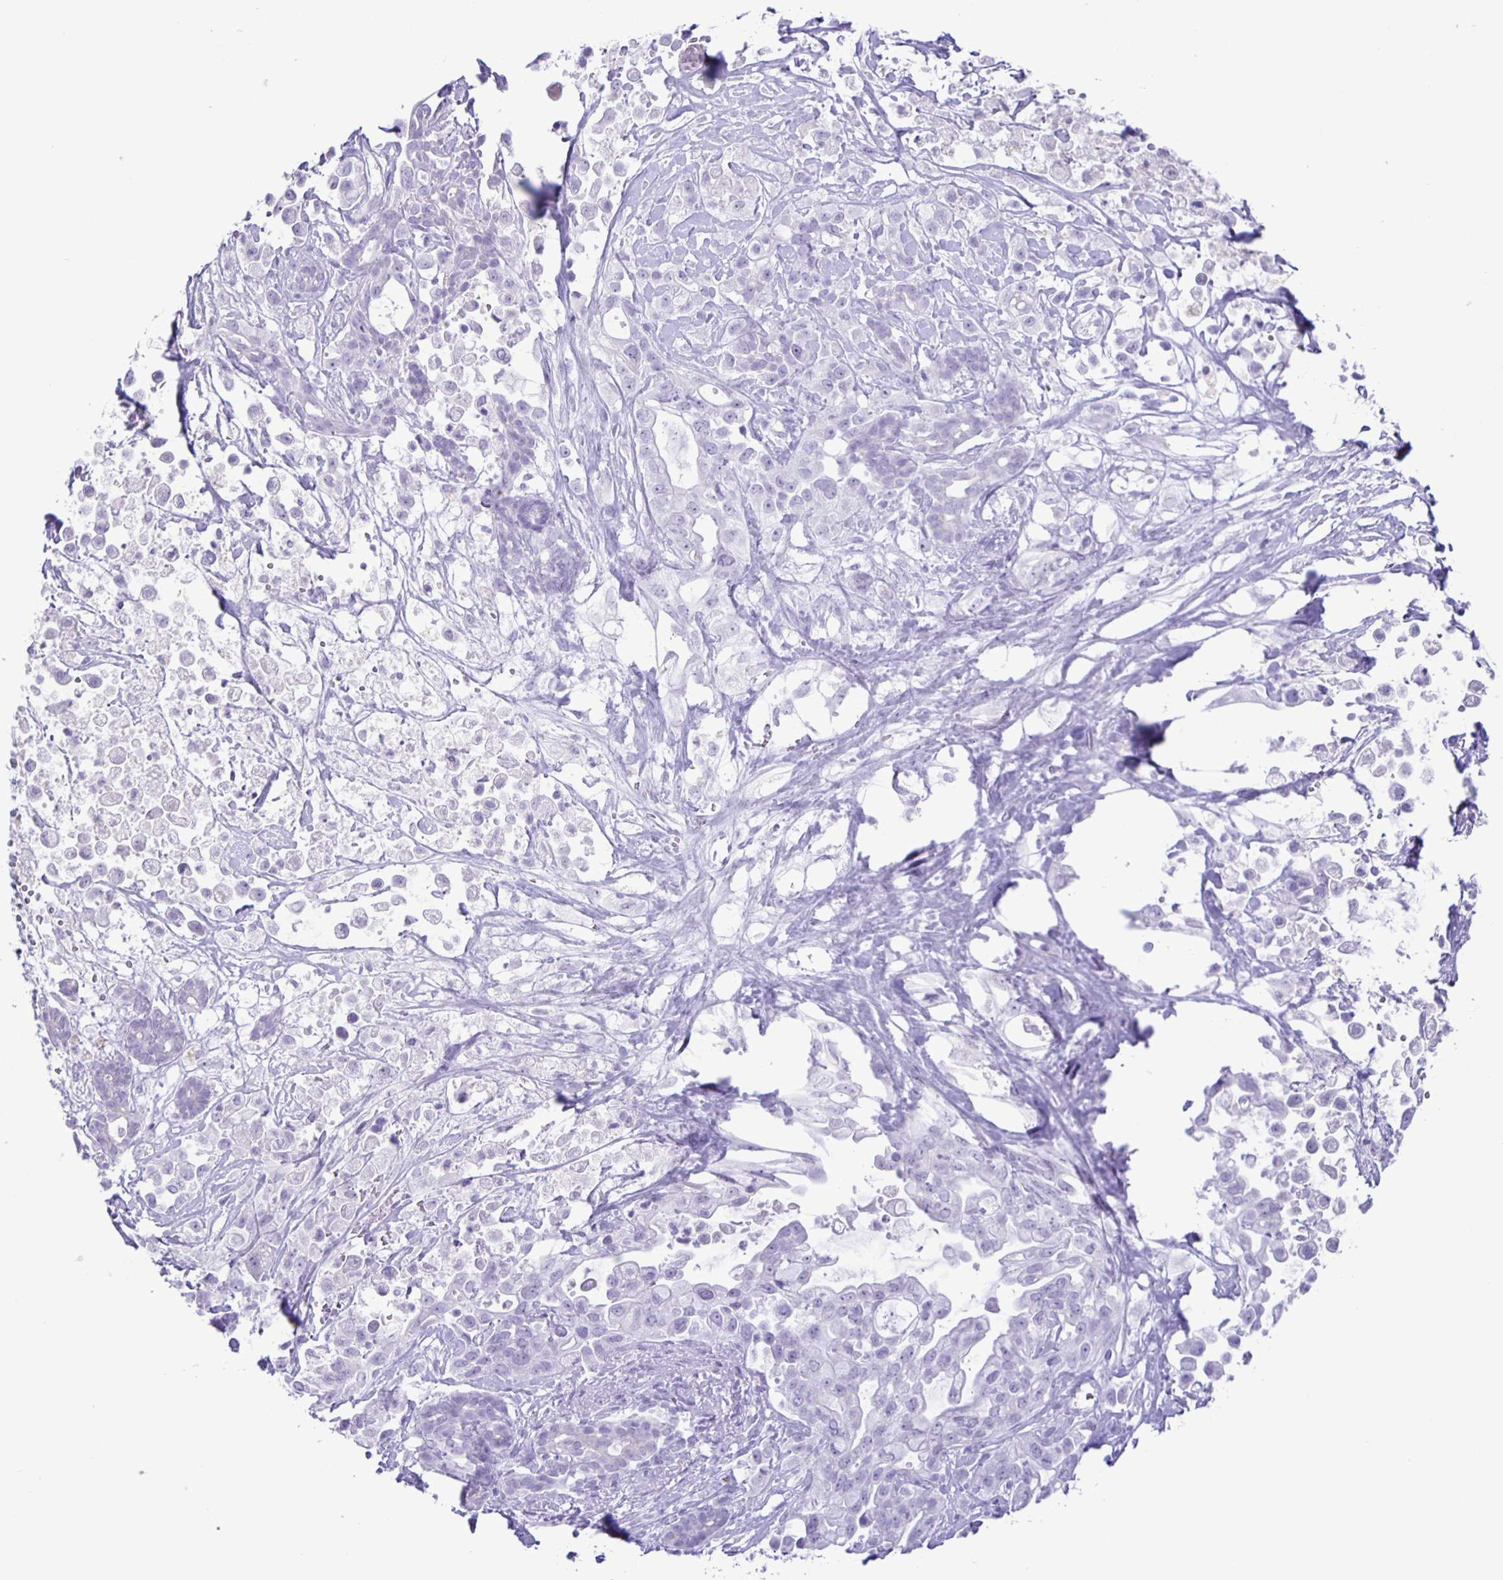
{"staining": {"intensity": "negative", "quantity": "none", "location": "none"}, "tissue": "pancreatic cancer", "cell_type": "Tumor cells", "image_type": "cancer", "snomed": [{"axis": "morphology", "description": "Adenocarcinoma, NOS"}, {"axis": "topography", "description": "Pancreas"}], "caption": "High magnification brightfield microscopy of pancreatic adenocarcinoma stained with DAB (brown) and counterstained with hematoxylin (blue): tumor cells show no significant staining. (Immunohistochemistry (ihc), brightfield microscopy, high magnification).", "gene": "EZHIP", "patient": {"sex": "male", "age": 44}}